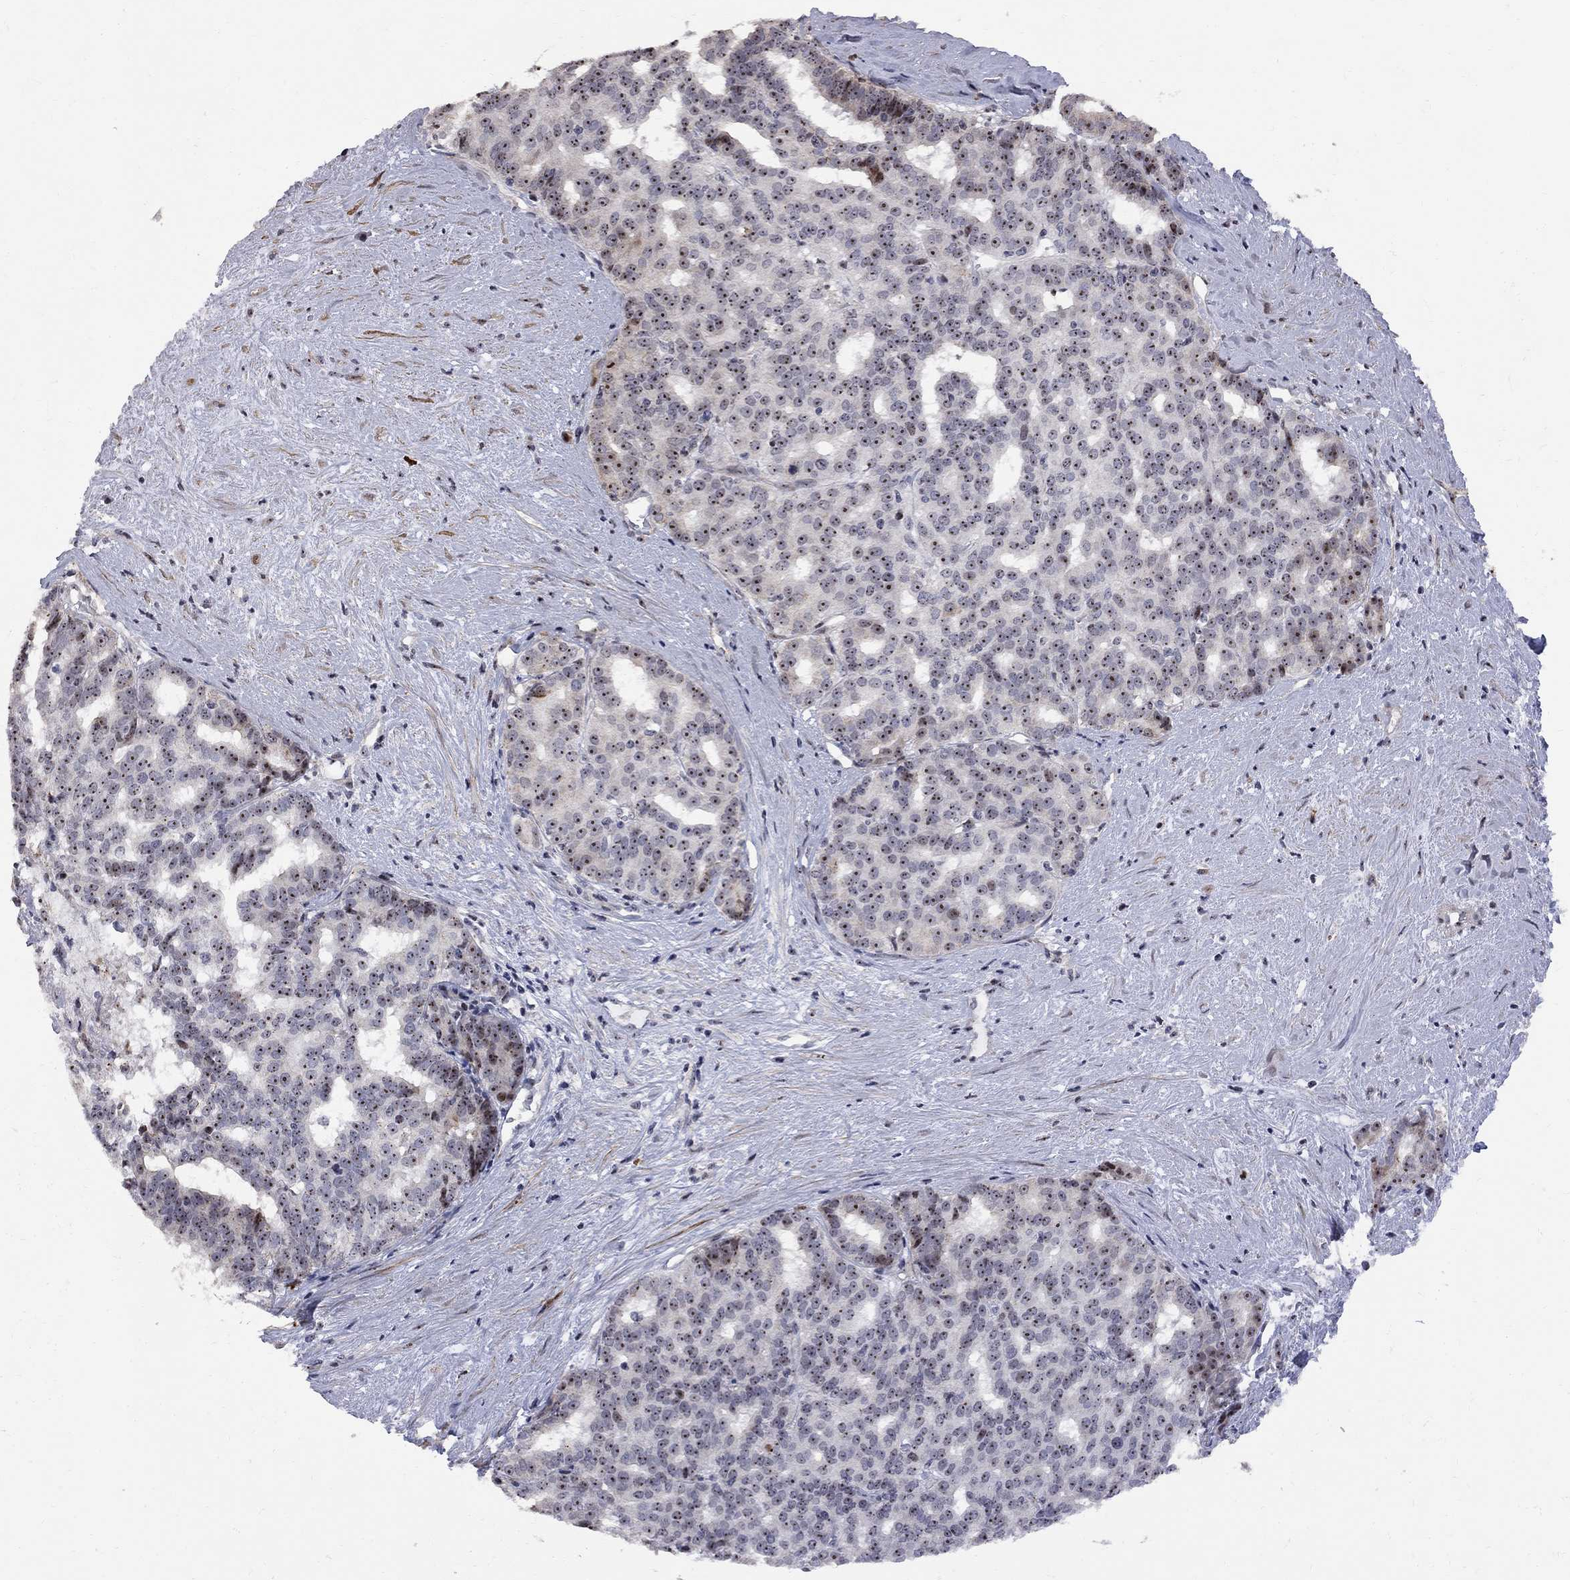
{"staining": {"intensity": "moderate", "quantity": "25%-75%", "location": "nuclear"}, "tissue": "liver cancer", "cell_type": "Tumor cells", "image_type": "cancer", "snomed": [{"axis": "morphology", "description": "Cholangiocarcinoma"}, {"axis": "topography", "description": "Liver"}], "caption": "Immunohistochemical staining of human cholangiocarcinoma (liver) demonstrates moderate nuclear protein expression in about 25%-75% of tumor cells.", "gene": "DHX33", "patient": {"sex": "female", "age": 47}}